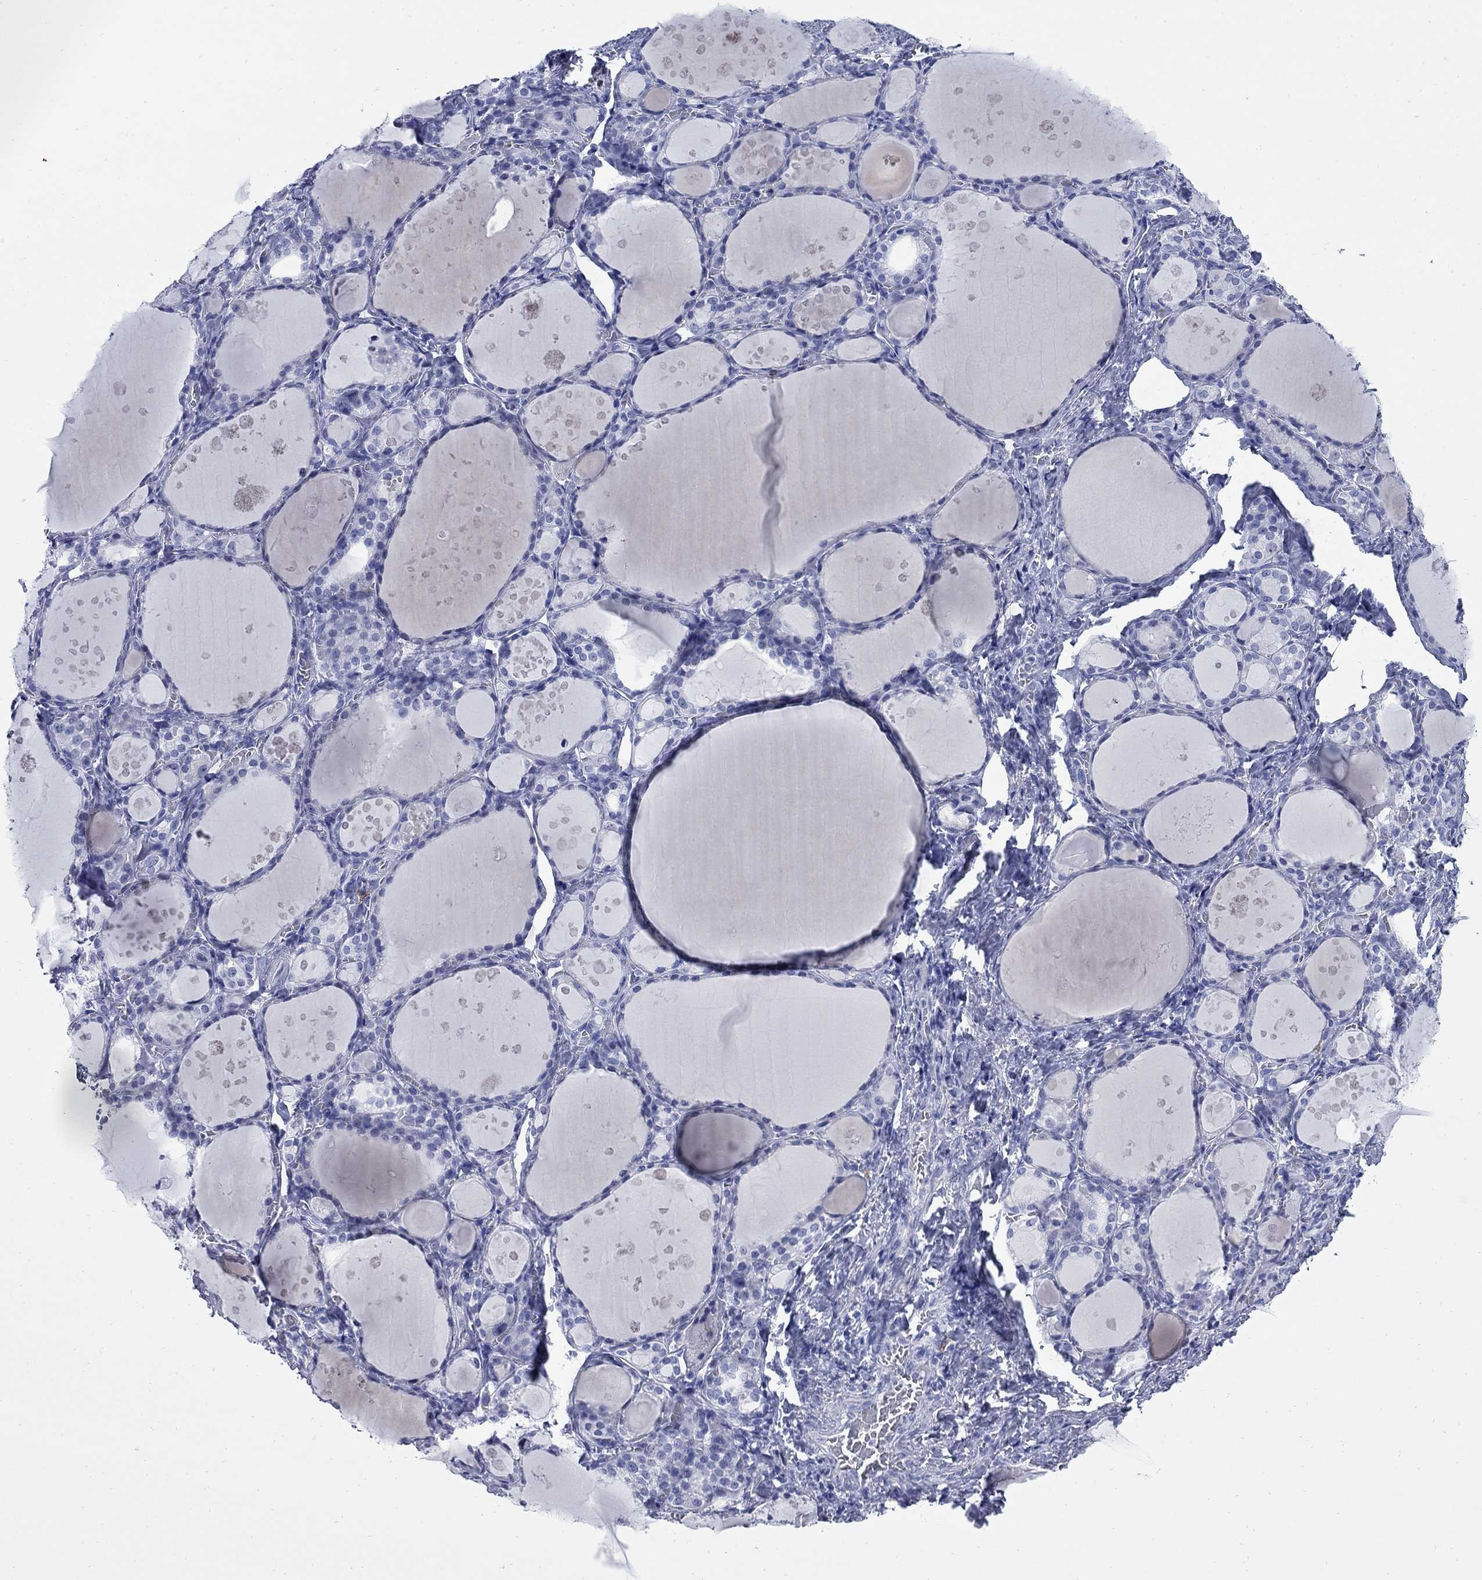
{"staining": {"intensity": "negative", "quantity": "none", "location": "none"}, "tissue": "thyroid gland", "cell_type": "Glandular cells", "image_type": "normal", "snomed": [{"axis": "morphology", "description": "Normal tissue, NOS"}, {"axis": "topography", "description": "Thyroid gland"}], "caption": "There is no significant positivity in glandular cells of thyroid gland. (DAB immunohistochemistry (IHC), high magnification).", "gene": "TACC3", "patient": {"sex": "male", "age": 68}}